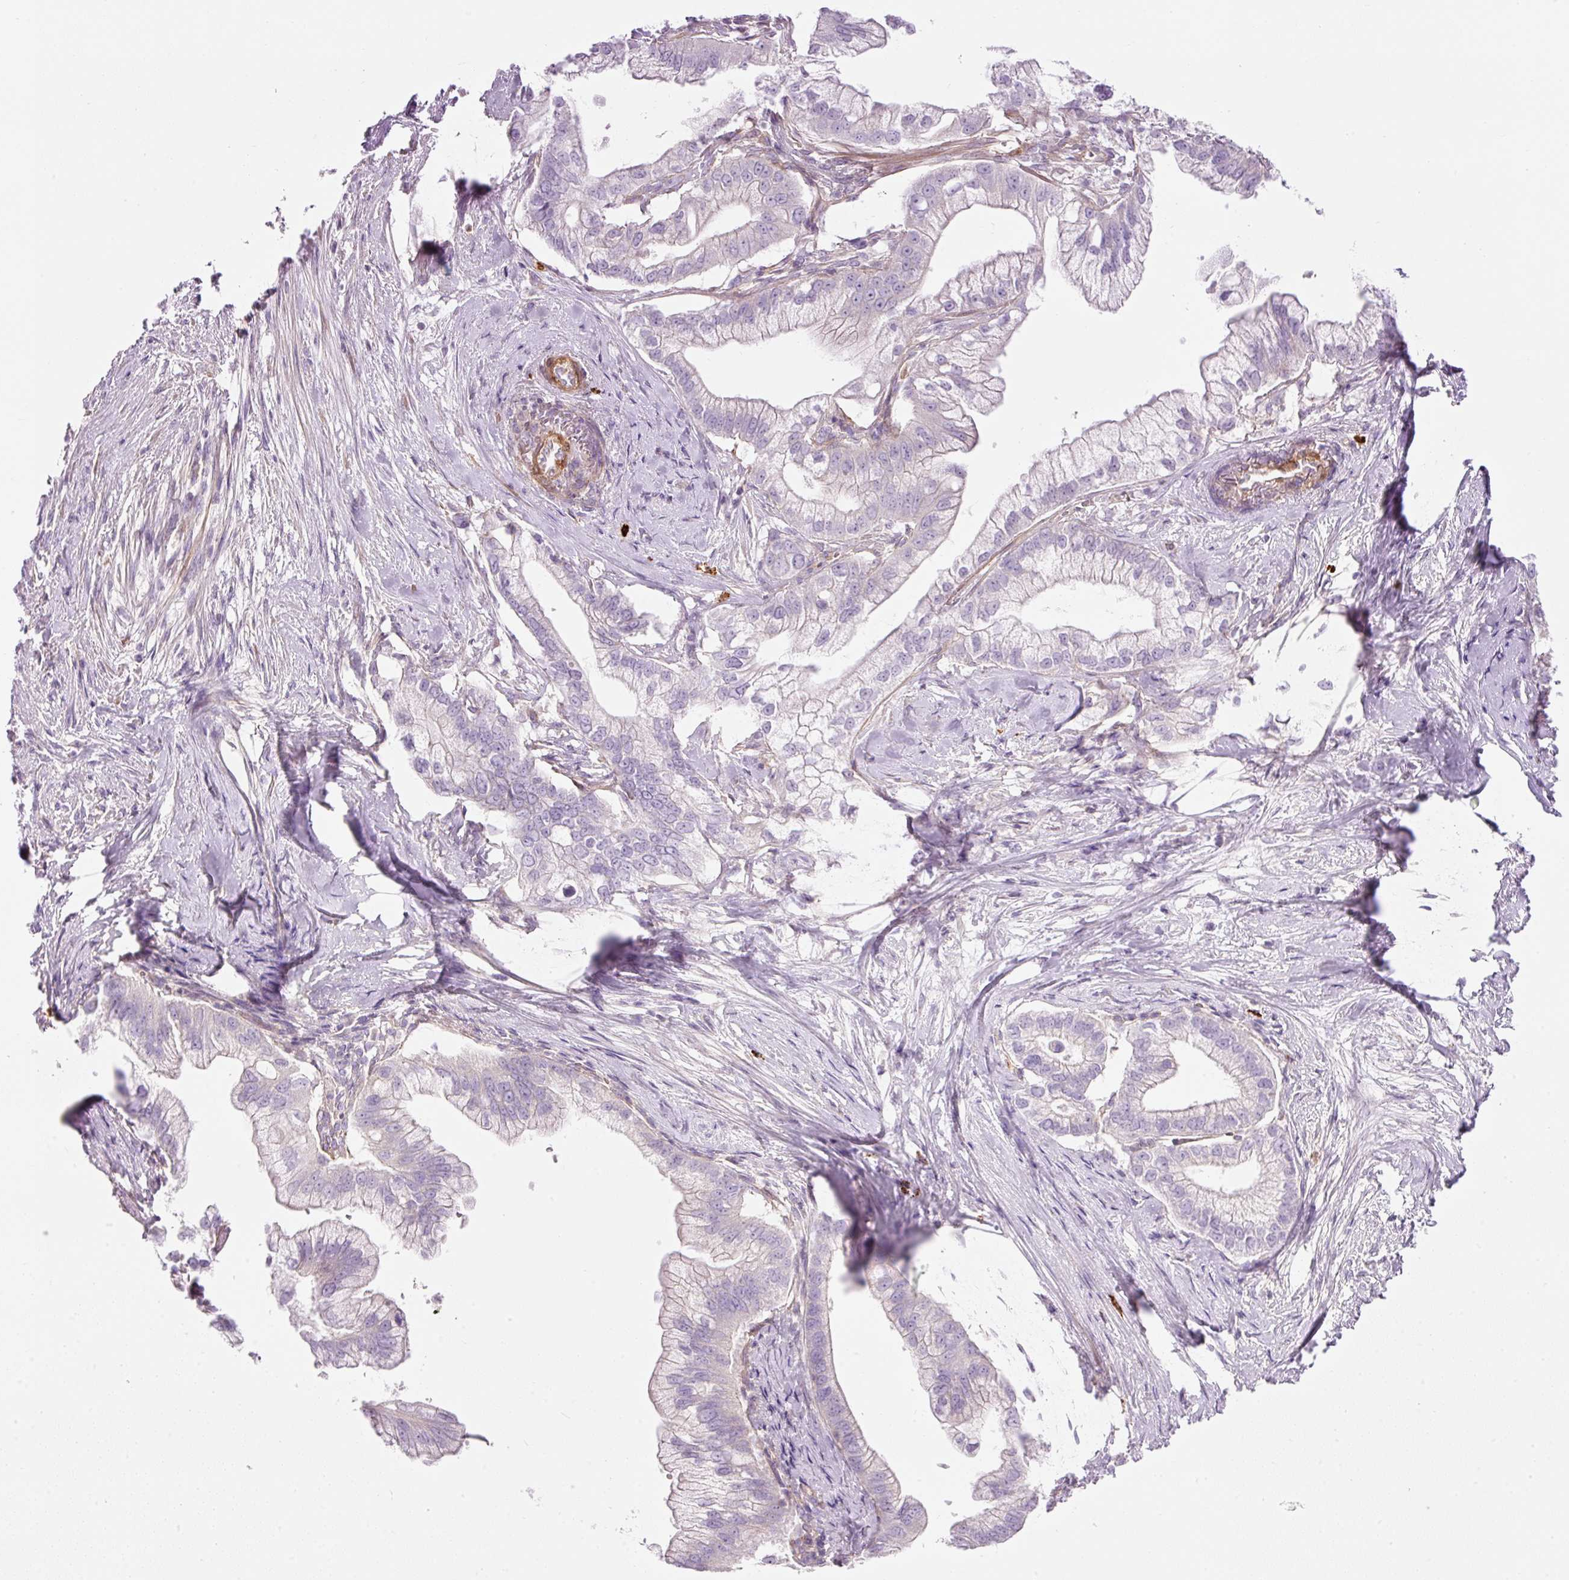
{"staining": {"intensity": "negative", "quantity": "none", "location": "none"}, "tissue": "pancreatic cancer", "cell_type": "Tumor cells", "image_type": "cancer", "snomed": [{"axis": "morphology", "description": "Adenocarcinoma, NOS"}, {"axis": "topography", "description": "Pancreas"}], "caption": "Tumor cells show no significant protein staining in pancreatic cancer (adenocarcinoma).", "gene": "MAP3K3", "patient": {"sex": "male", "age": 70}}